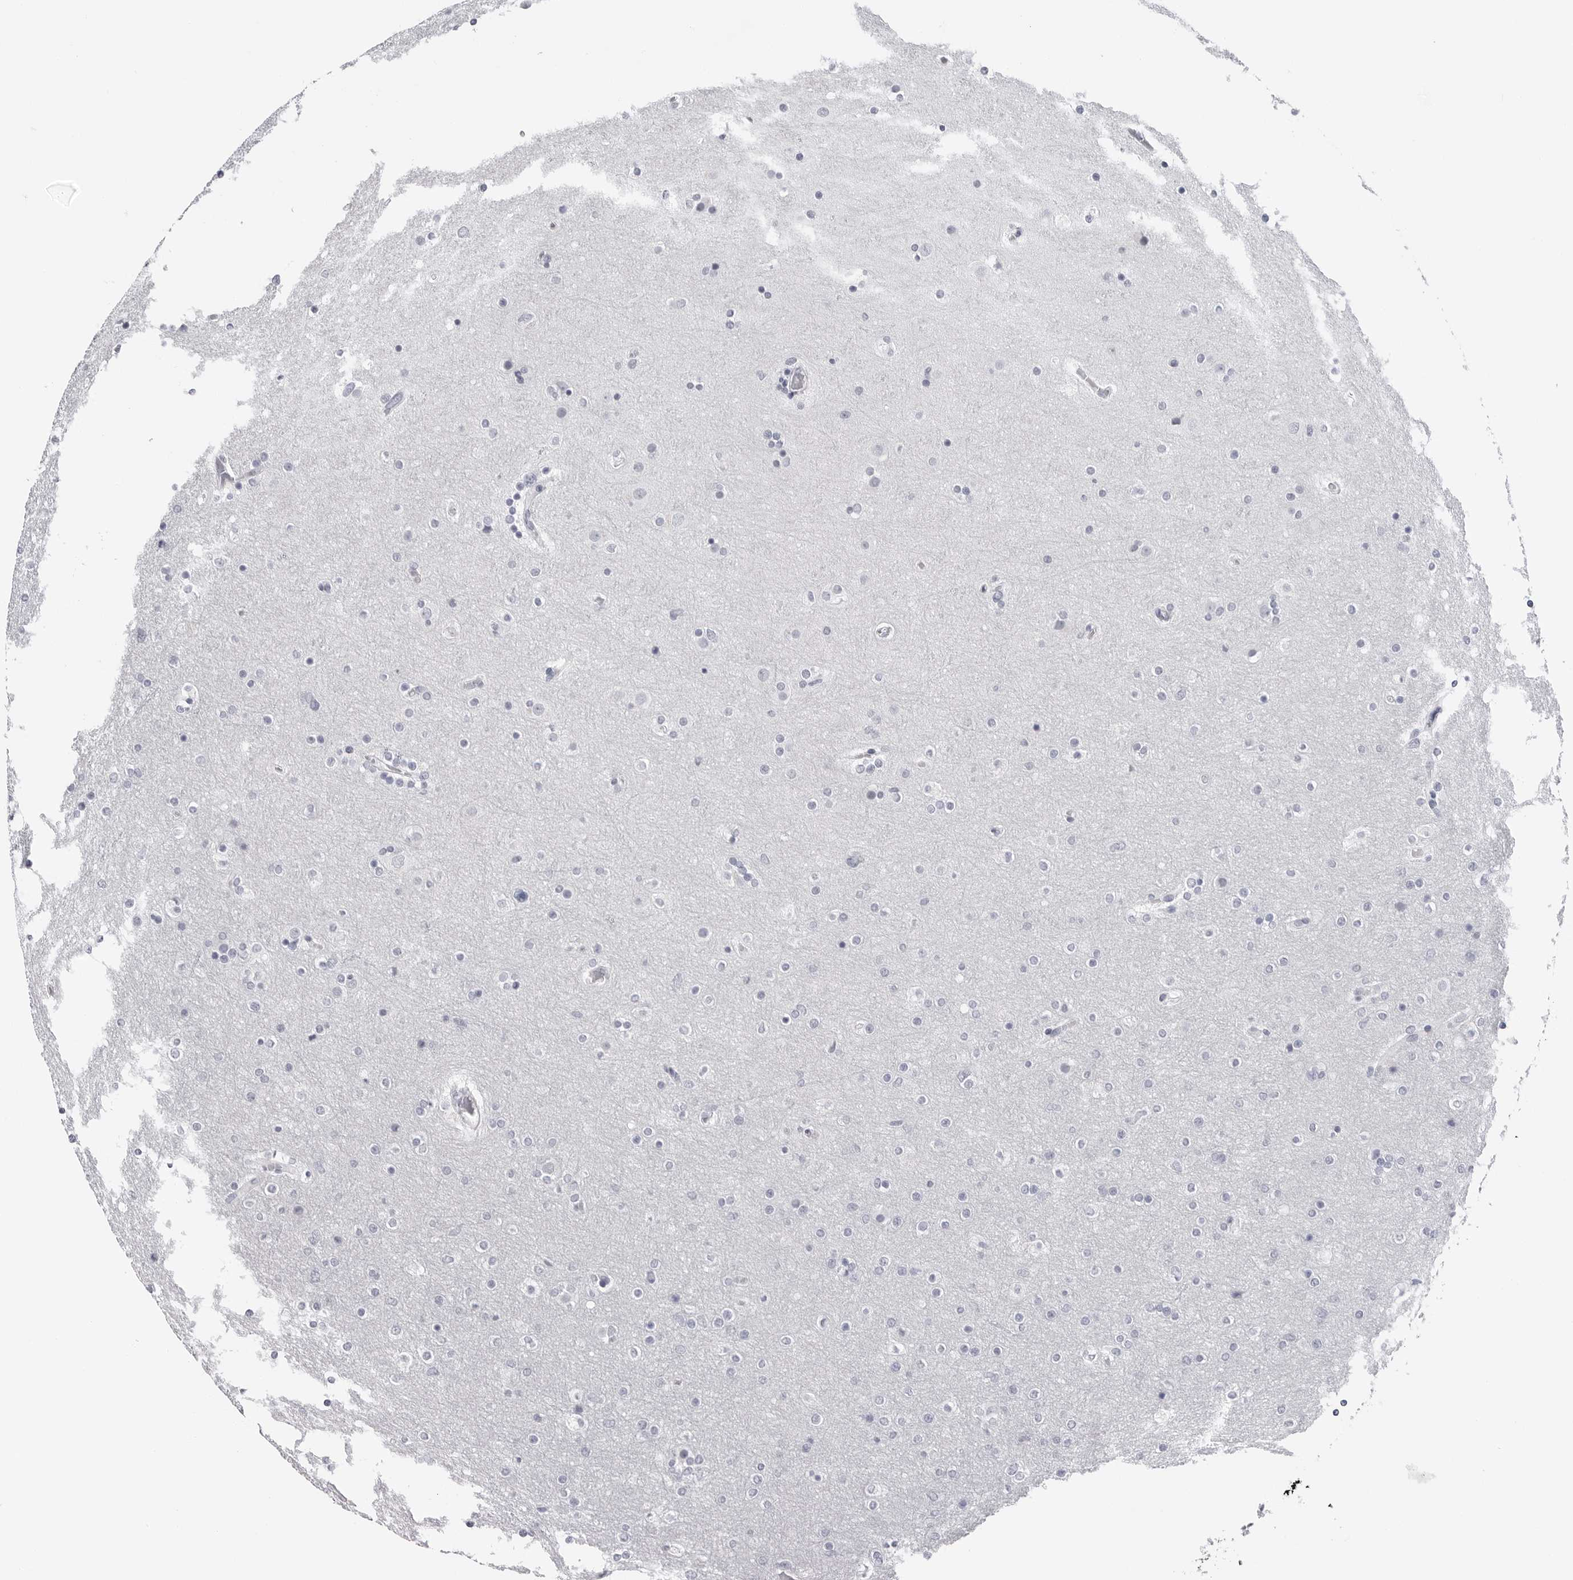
{"staining": {"intensity": "negative", "quantity": "none", "location": "none"}, "tissue": "glioma", "cell_type": "Tumor cells", "image_type": "cancer", "snomed": [{"axis": "morphology", "description": "Glioma, malignant, High grade"}, {"axis": "topography", "description": "Cerebral cortex"}], "caption": "High-grade glioma (malignant) was stained to show a protein in brown. There is no significant staining in tumor cells.", "gene": "PGA3", "patient": {"sex": "female", "age": 36}}